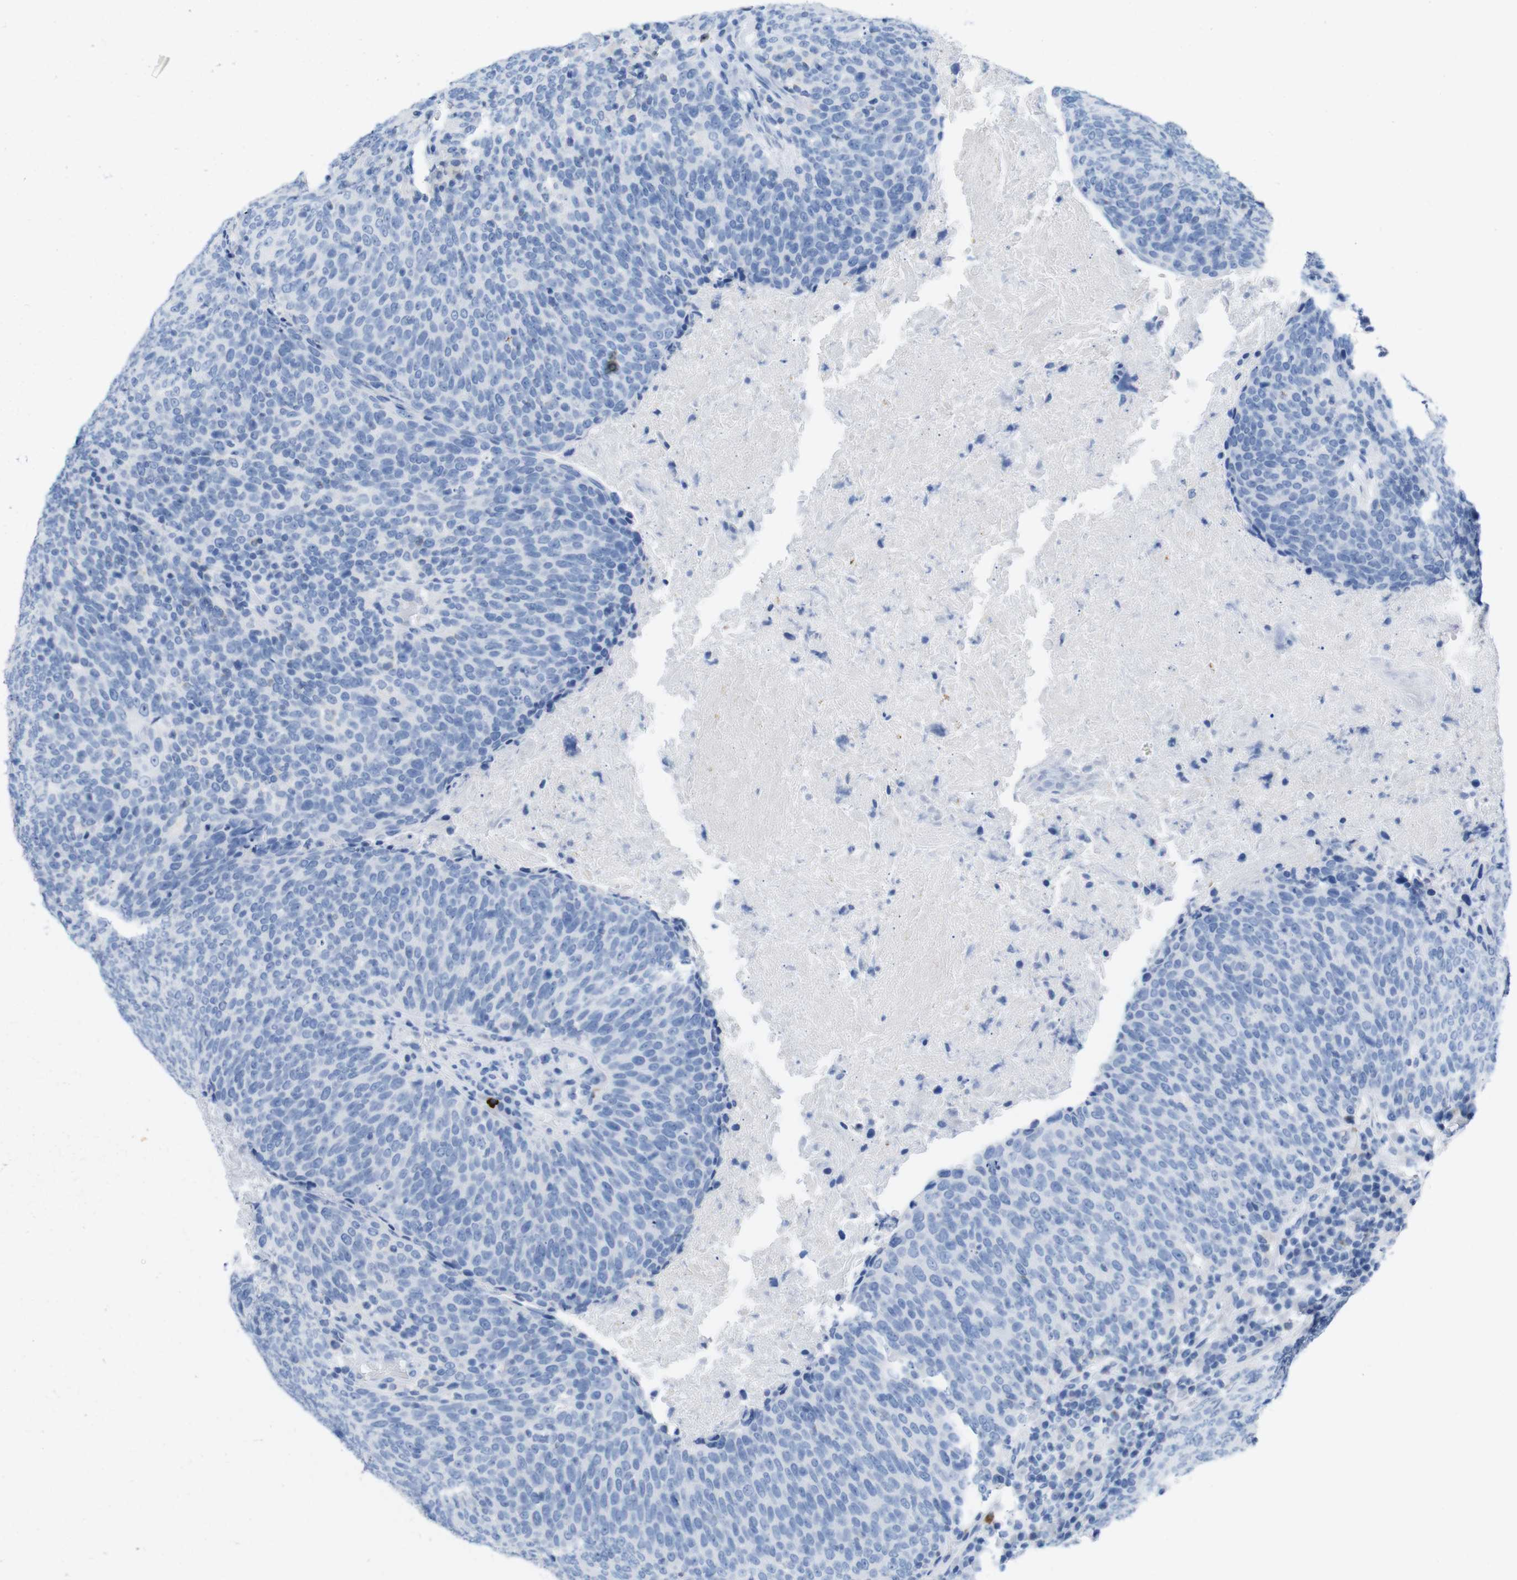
{"staining": {"intensity": "negative", "quantity": "none", "location": "none"}, "tissue": "head and neck cancer", "cell_type": "Tumor cells", "image_type": "cancer", "snomed": [{"axis": "morphology", "description": "Squamous cell carcinoma, NOS"}, {"axis": "morphology", "description": "Squamous cell carcinoma, metastatic, NOS"}, {"axis": "topography", "description": "Lymph node"}, {"axis": "topography", "description": "Head-Neck"}], "caption": "Immunohistochemistry (IHC) micrograph of human head and neck squamous cell carcinoma stained for a protein (brown), which displays no staining in tumor cells.", "gene": "LAG3", "patient": {"sex": "male", "age": 62}}